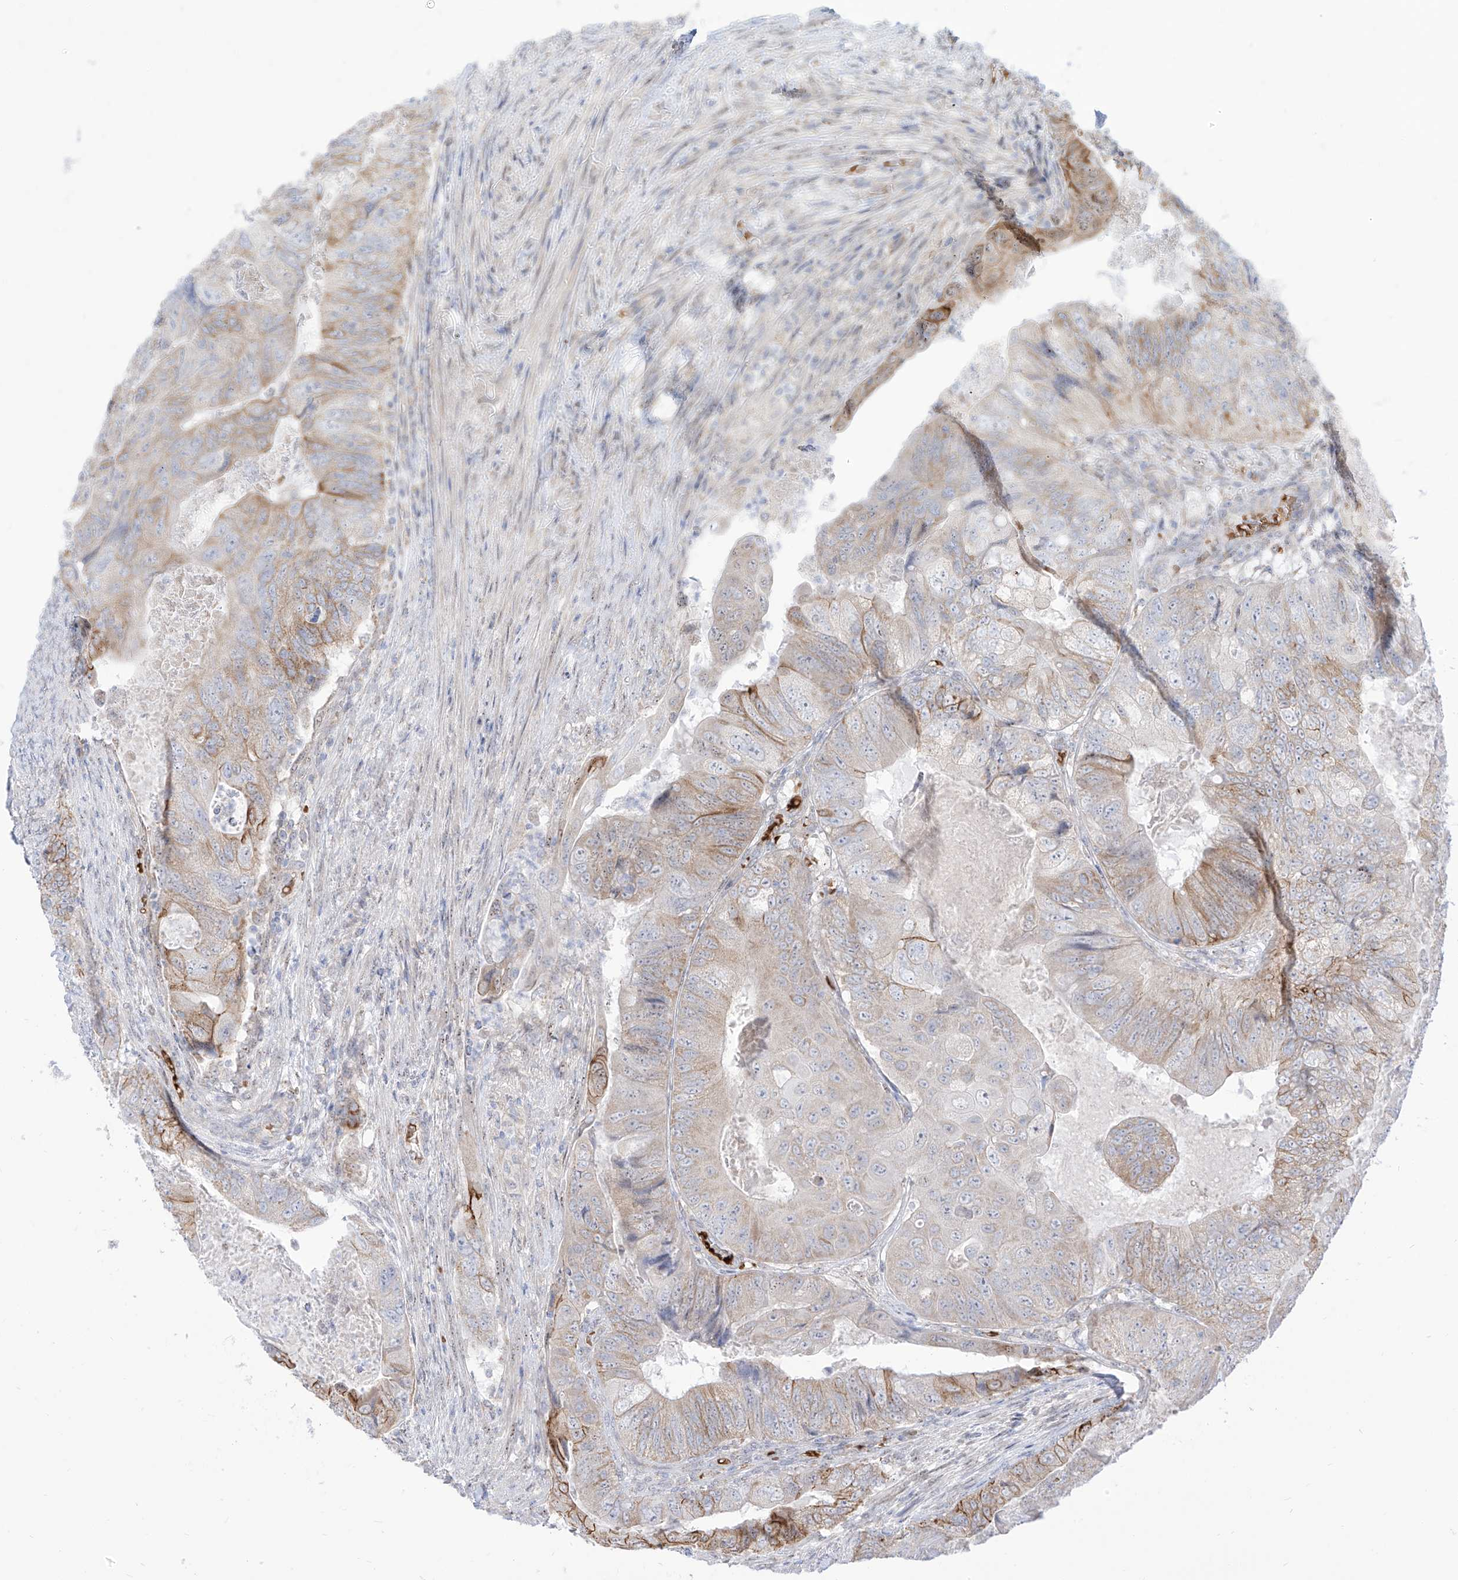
{"staining": {"intensity": "moderate", "quantity": "<25%", "location": "cytoplasmic/membranous"}, "tissue": "colorectal cancer", "cell_type": "Tumor cells", "image_type": "cancer", "snomed": [{"axis": "morphology", "description": "Adenocarcinoma, NOS"}, {"axis": "topography", "description": "Rectum"}], "caption": "Immunohistochemical staining of human colorectal cancer demonstrates low levels of moderate cytoplasmic/membranous protein expression in approximately <25% of tumor cells. (DAB (3,3'-diaminobenzidine) IHC with brightfield microscopy, high magnification).", "gene": "ARHGEF40", "patient": {"sex": "male", "age": 63}}